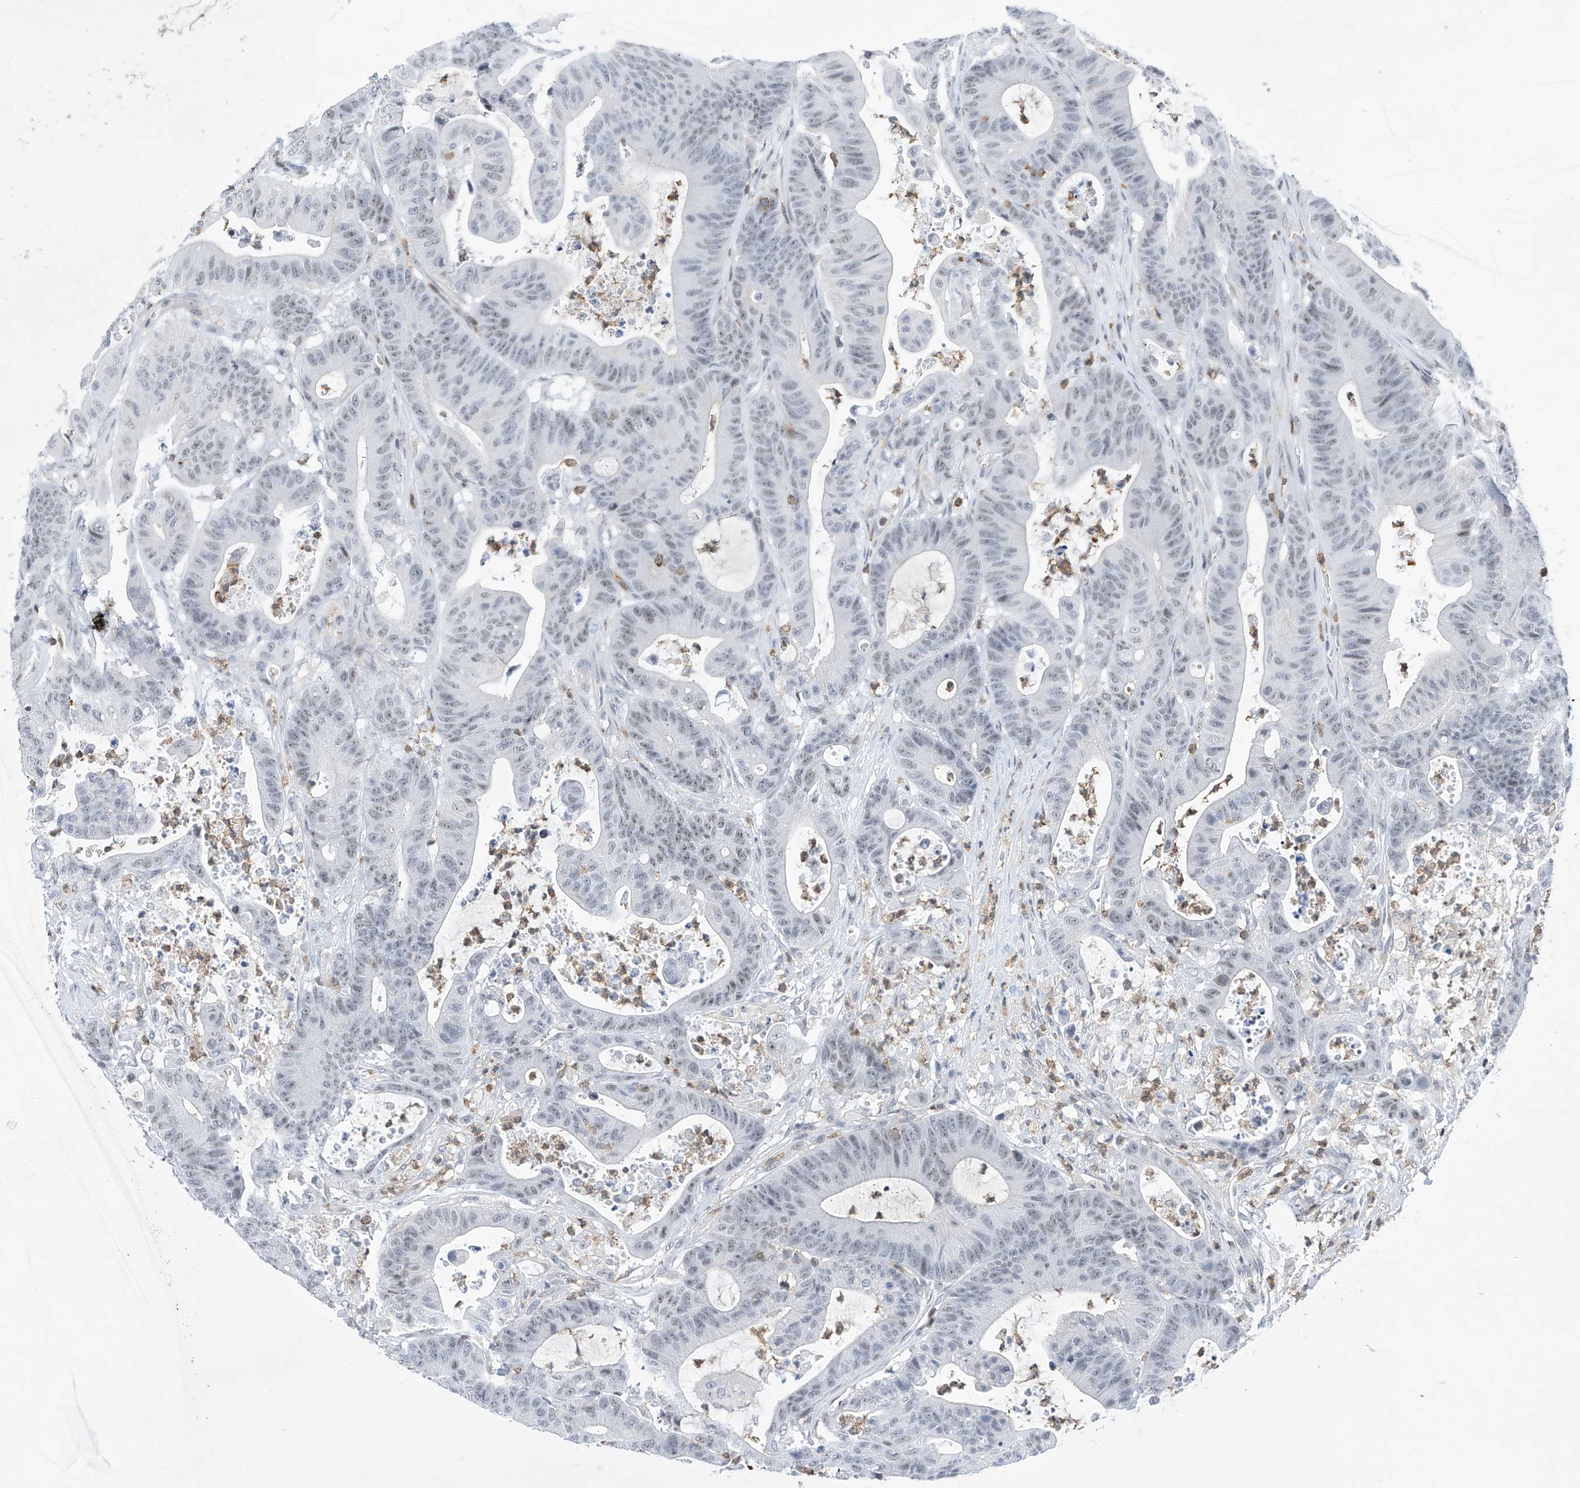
{"staining": {"intensity": "negative", "quantity": "none", "location": "none"}, "tissue": "colorectal cancer", "cell_type": "Tumor cells", "image_type": "cancer", "snomed": [{"axis": "morphology", "description": "Adenocarcinoma, NOS"}, {"axis": "topography", "description": "Colon"}], "caption": "IHC of human colorectal cancer (adenocarcinoma) reveals no staining in tumor cells.", "gene": "MSL3", "patient": {"sex": "female", "age": 84}}